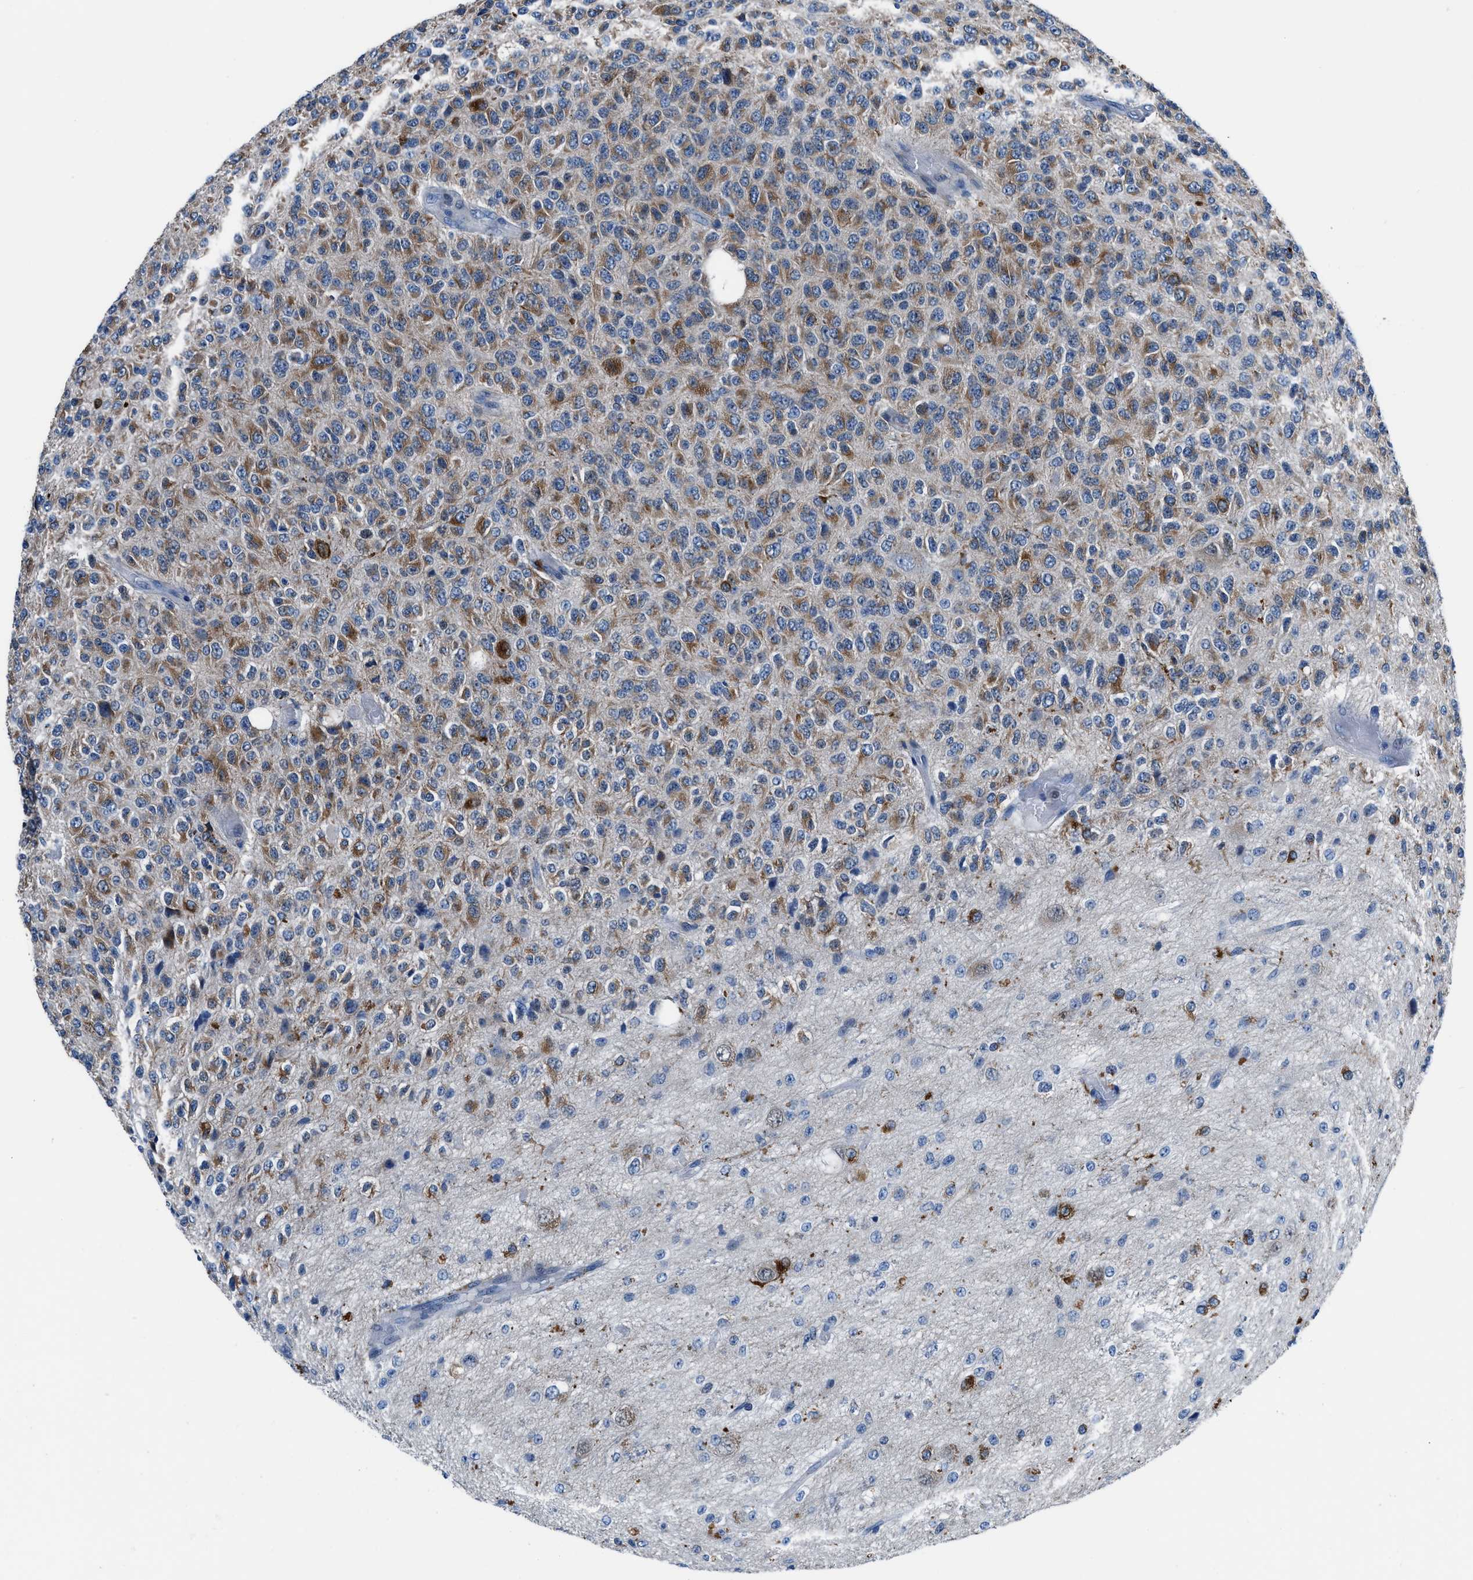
{"staining": {"intensity": "strong", "quantity": ">75%", "location": "cytoplasmic/membranous"}, "tissue": "glioma", "cell_type": "Tumor cells", "image_type": "cancer", "snomed": [{"axis": "morphology", "description": "Glioma, malignant, High grade"}, {"axis": "topography", "description": "pancreas cauda"}], "caption": "A brown stain highlights strong cytoplasmic/membranous staining of a protein in human glioma tumor cells. The staining is performed using DAB (3,3'-diaminobenzidine) brown chromogen to label protein expression. The nuclei are counter-stained blue using hematoxylin.", "gene": "UAP1", "patient": {"sex": "male", "age": 60}}